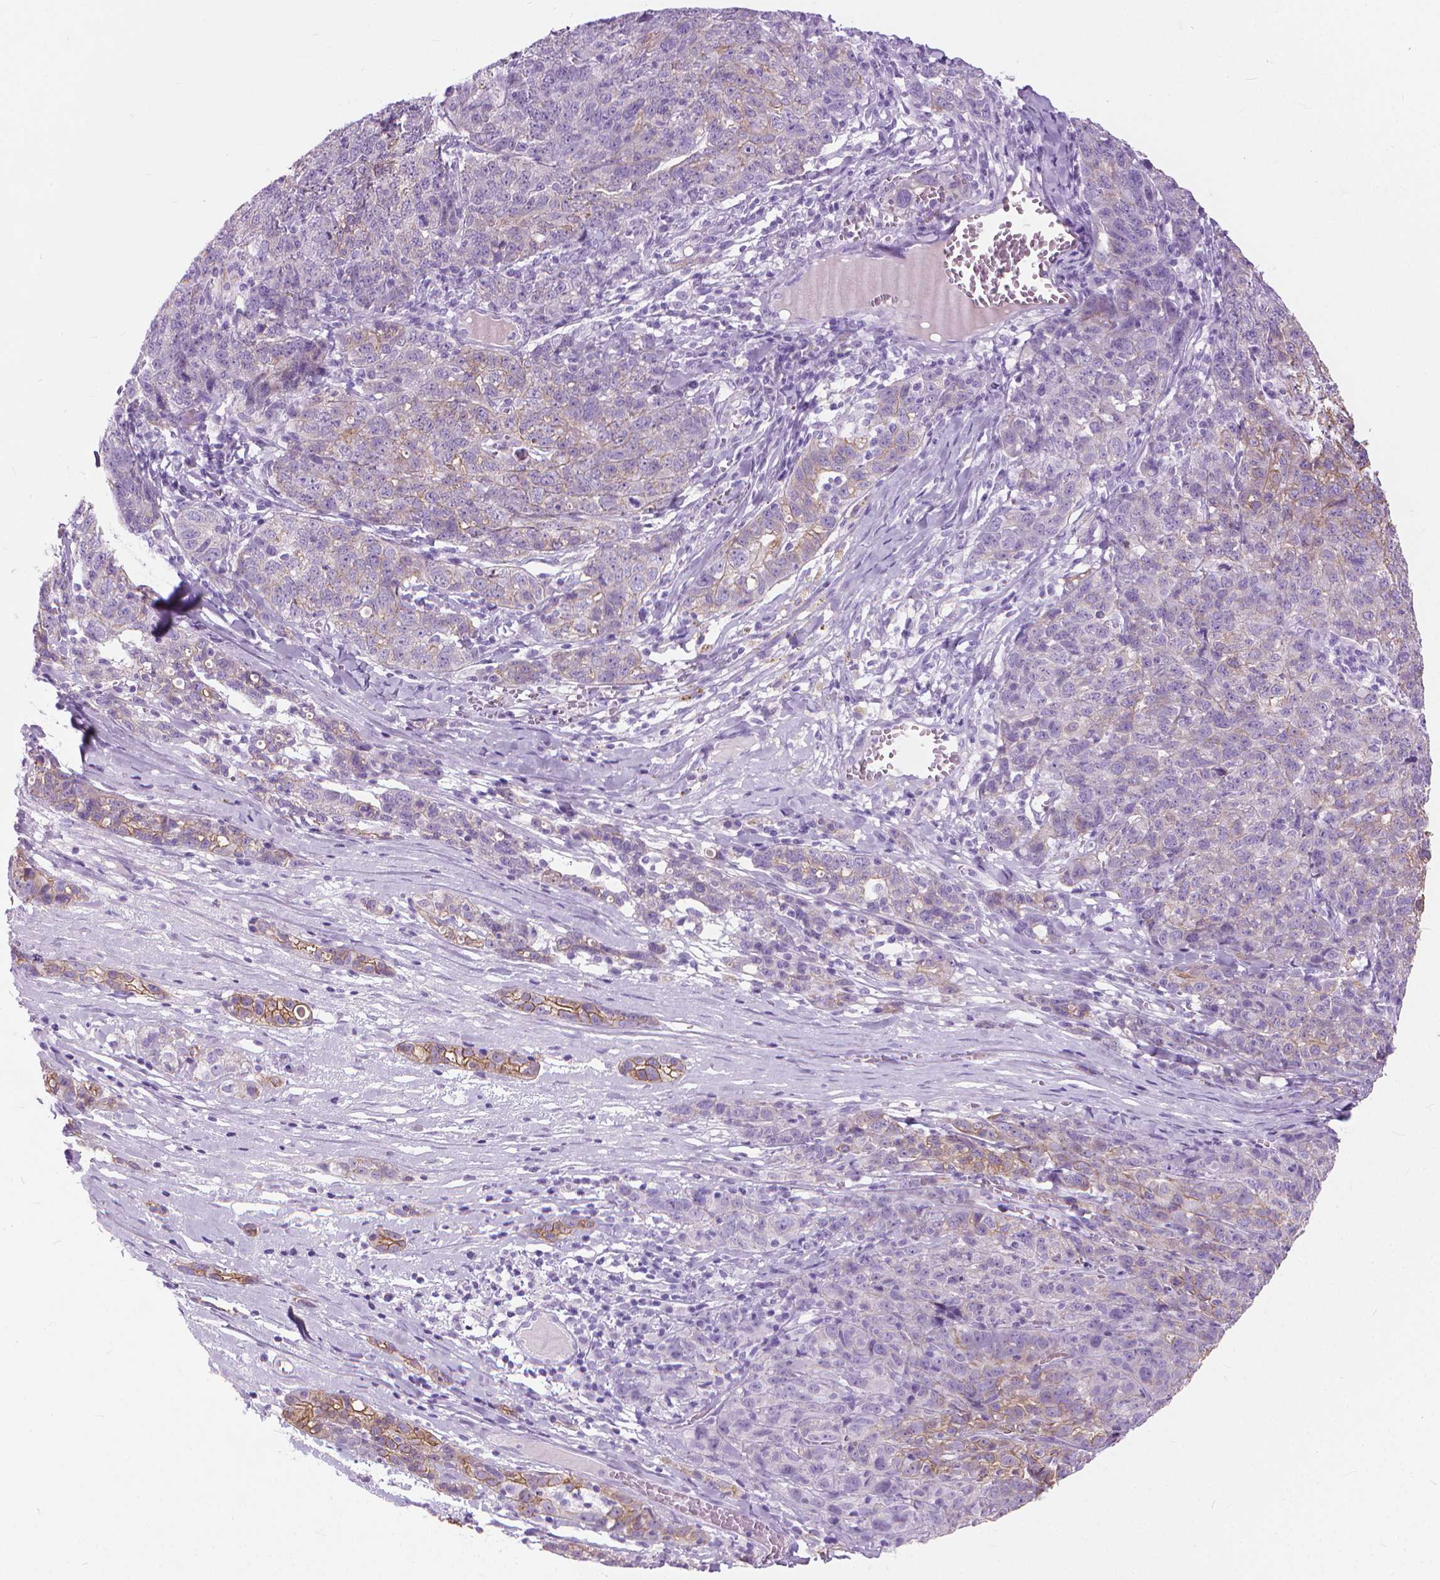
{"staining": {"intensity": "weak", "quantity": "<25%", "location": "cytoplasmic/membranous"}, "tissue": "ovarian cancer", "cell_type": "Tumor cells", "image_type": "cancer", "snomed": [{"axis": "morphology", "description": "Cystadenocarcinoma, serous, NOS"}, {"axis": "topography", "description": "Ovary"}], "caption": "The IHC photomicrograph has no significant positivity in tumor cells of ovarian cancer (serous cystadenocarcinoma) tissue. (DAB (3,3'-diaminobenzidine) immunohistochemistry (IHC) with hematoxylin counter stain).", "gene": "HTR2B", "patient": {"sex": "female", "age": 71}}